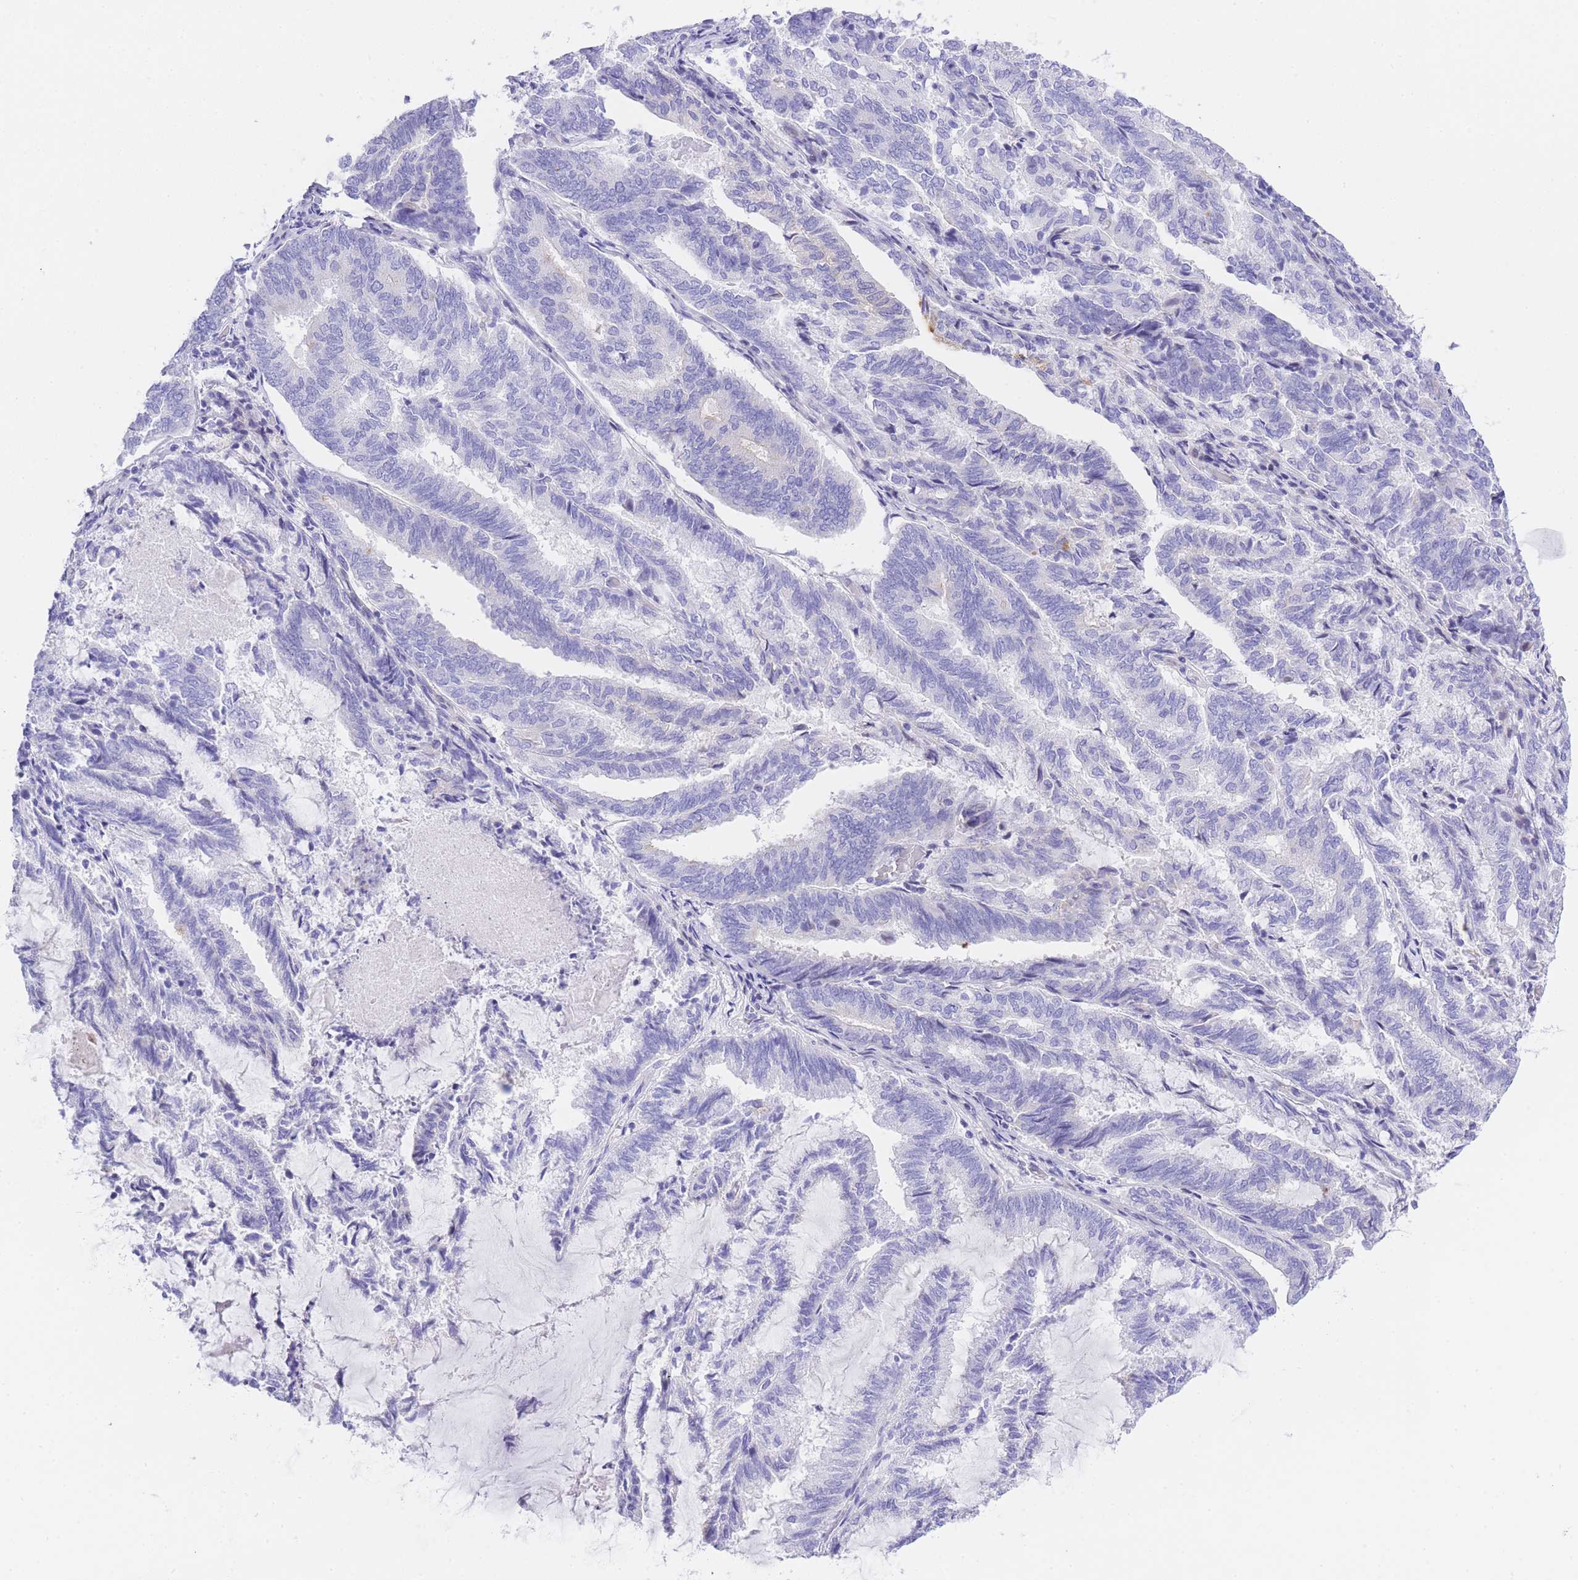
{"staining": {"intensity": "negative", "quantity": "none", "location": "none"}, "tissue": "endometrial cancer", "cell_type": "Tumor cells", "image_type": "cancer", "snomed": [{"axis": "morphology", "description": "Adenocarcinoma, NOS"}, {"axis": "topography", "description": "Endometrium"}], "caption": "Immunohistochemical staining of human adenocarcinoma (endometrial) reveals no significant expression in tumor cells.", "gene": "TIFAB", "patient": {"sex": "female", "age": 80}}